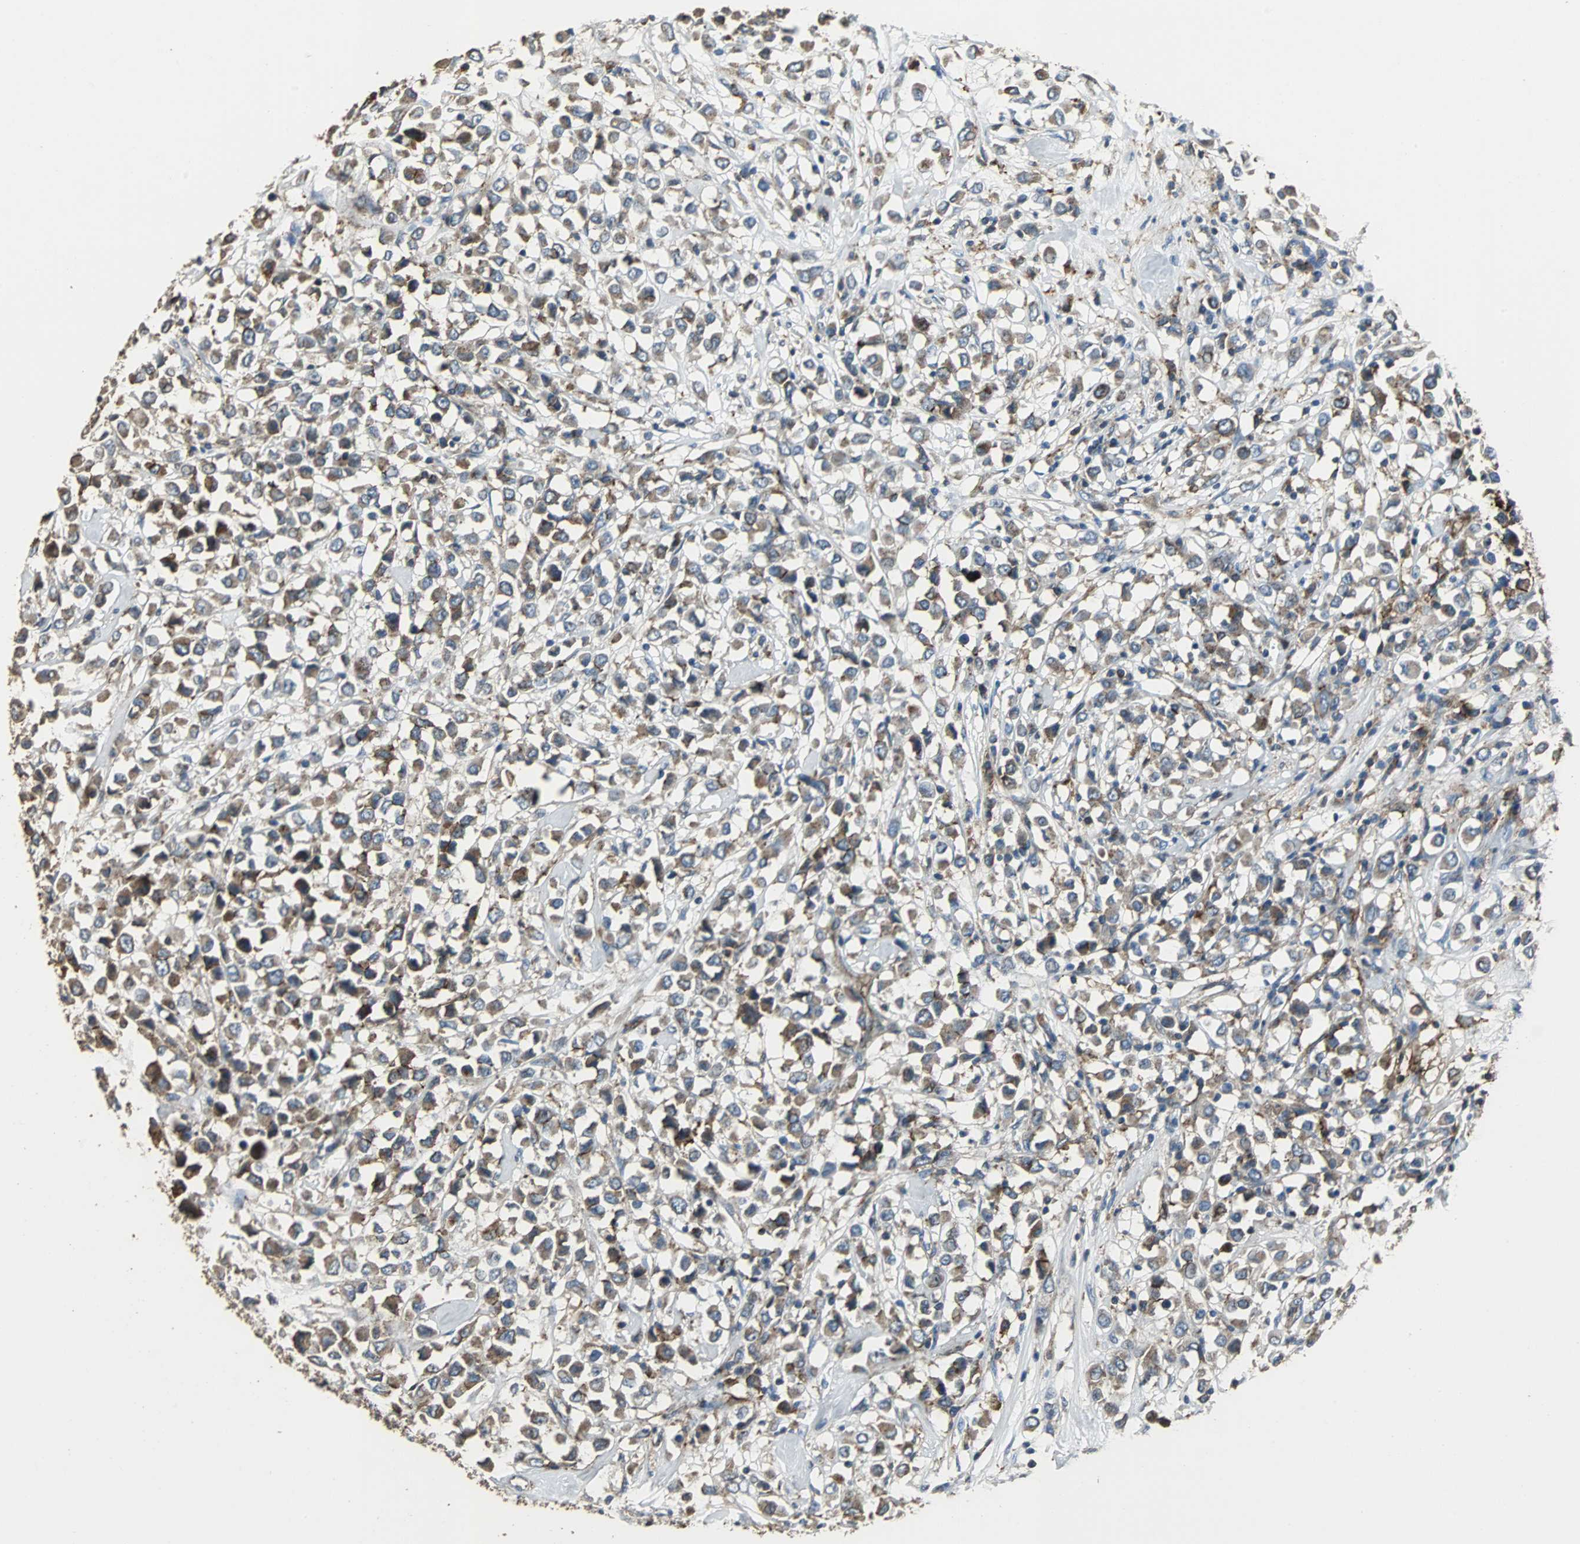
{"staining": {"intensity": "moderate", "quantity": ">75%", "location": "cytoplasmic/membranous"}, "tissue": "breast cancer", "cell_type": "Tumor cells", "image_type": "cancer", "snomed": [{"axis": "morphology", "description": "Duct carcinoma"}, {"axis": "topography", "description": "Breast"}], "caption": "Breast cancer stained with a brown dye displays moderate cytoplasmic/membranous positive staining in about >75% of tumor cells.", "gene": "F11R", "patient": {"sex": "female", "age": 61}}